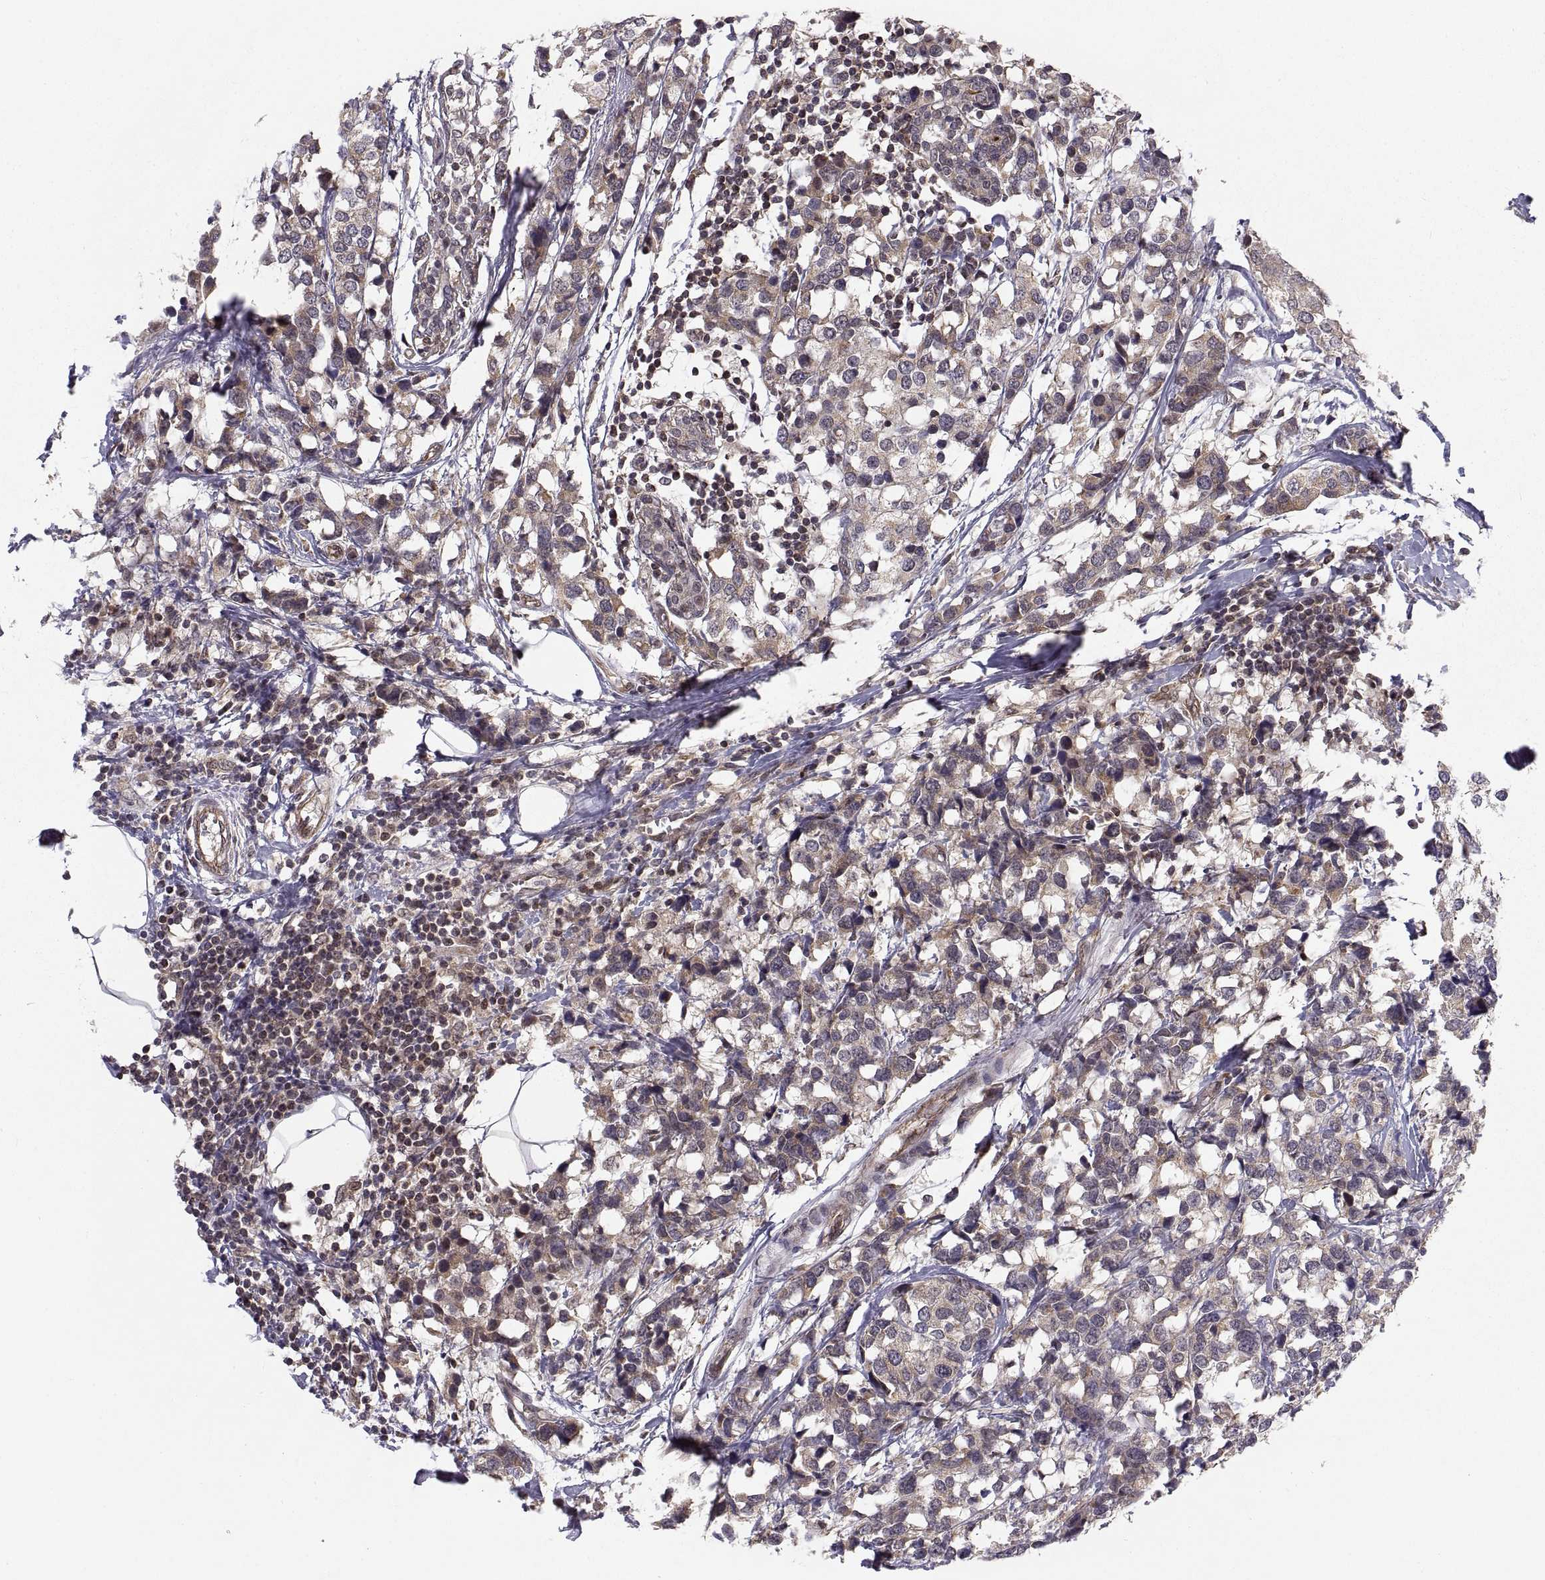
{"staining": {"intensity": "moderate", "quantity": "25%-75%", "location": "cytoplasmic/membranous"}, "tissue": "breast cancer", "cell_type": "Tumor cells", "image_type": "cancer", "snomed": [{"axis": "morphology", "description": "Lobular carcinoma"}, {"axis": "topography", "description": "Breast"}], "caption": "Lobular carcinoma (breast) tissue shows moderate cytoplasmic/membranous staining in approximately 25%-75% of tumor cells, visualized by immunohistochemistry.", "gene": "ABL2", "patient": {"sex": "female", "age": 59}}